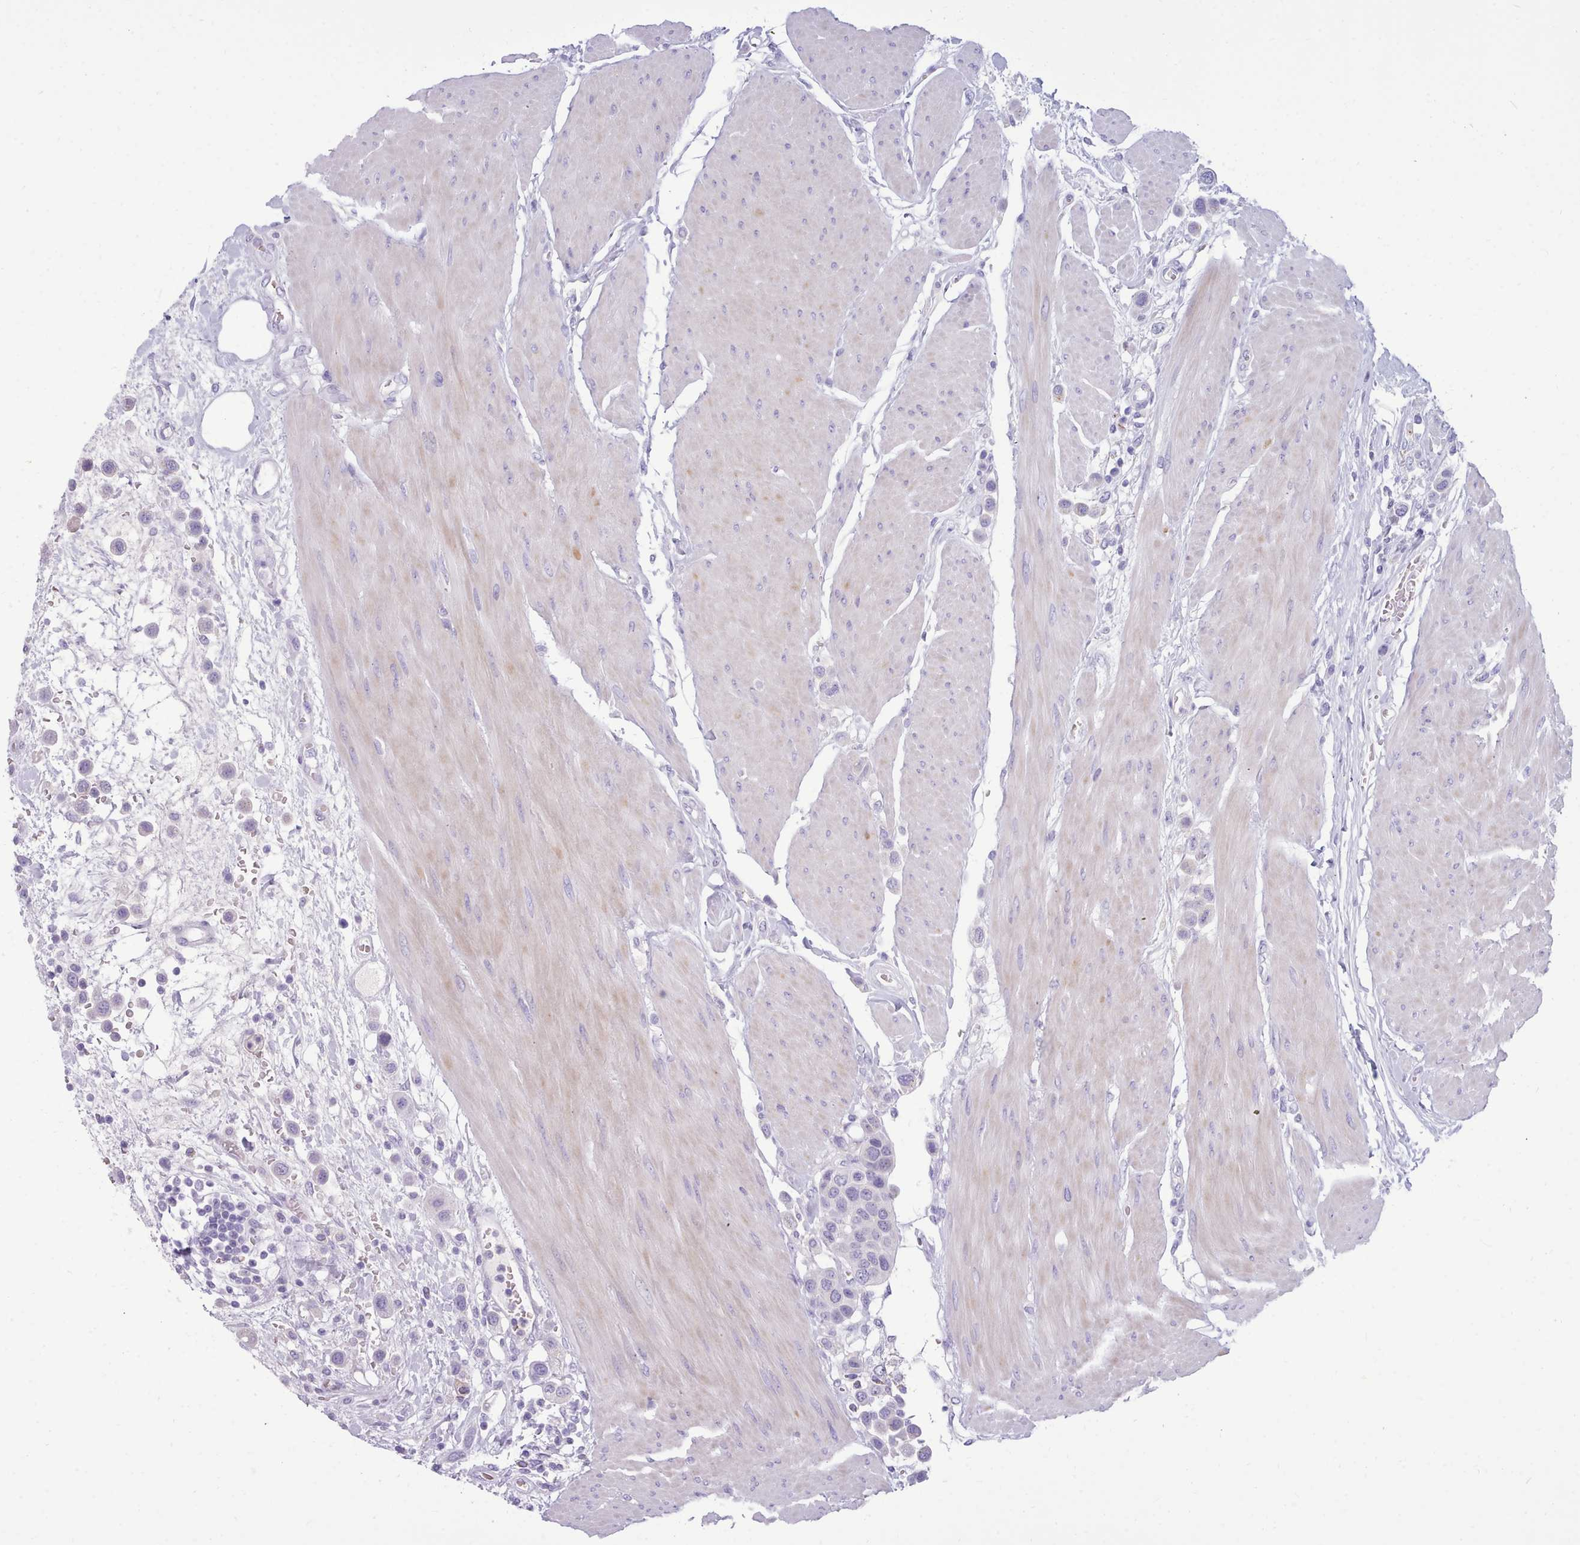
{"staining": {"intensity": "negative", "quantity": "none", "location": "none"}, "tissue": "urothelial cancer", "cell_type": "Tumor cells", "image_type": "cancer", "snomed": [{"axis": "morphology", "description": "Urothelial carcinoma, High grade"}, {"axis": "topography", "description": "Urinary bladder"}], "caption": "DAB (3,3'-diaminobenzidine) immunohistochemical staining of urothelial cancer reveals no significant expression in tumor cells. The staining is performed using DAB (3,3'-diaminobenzidine) brown chromogen with nuclei counter-stained in using hematoxylin.", "gene": "NKX1-2", "patient": {"sex": "male", "age": 50}}